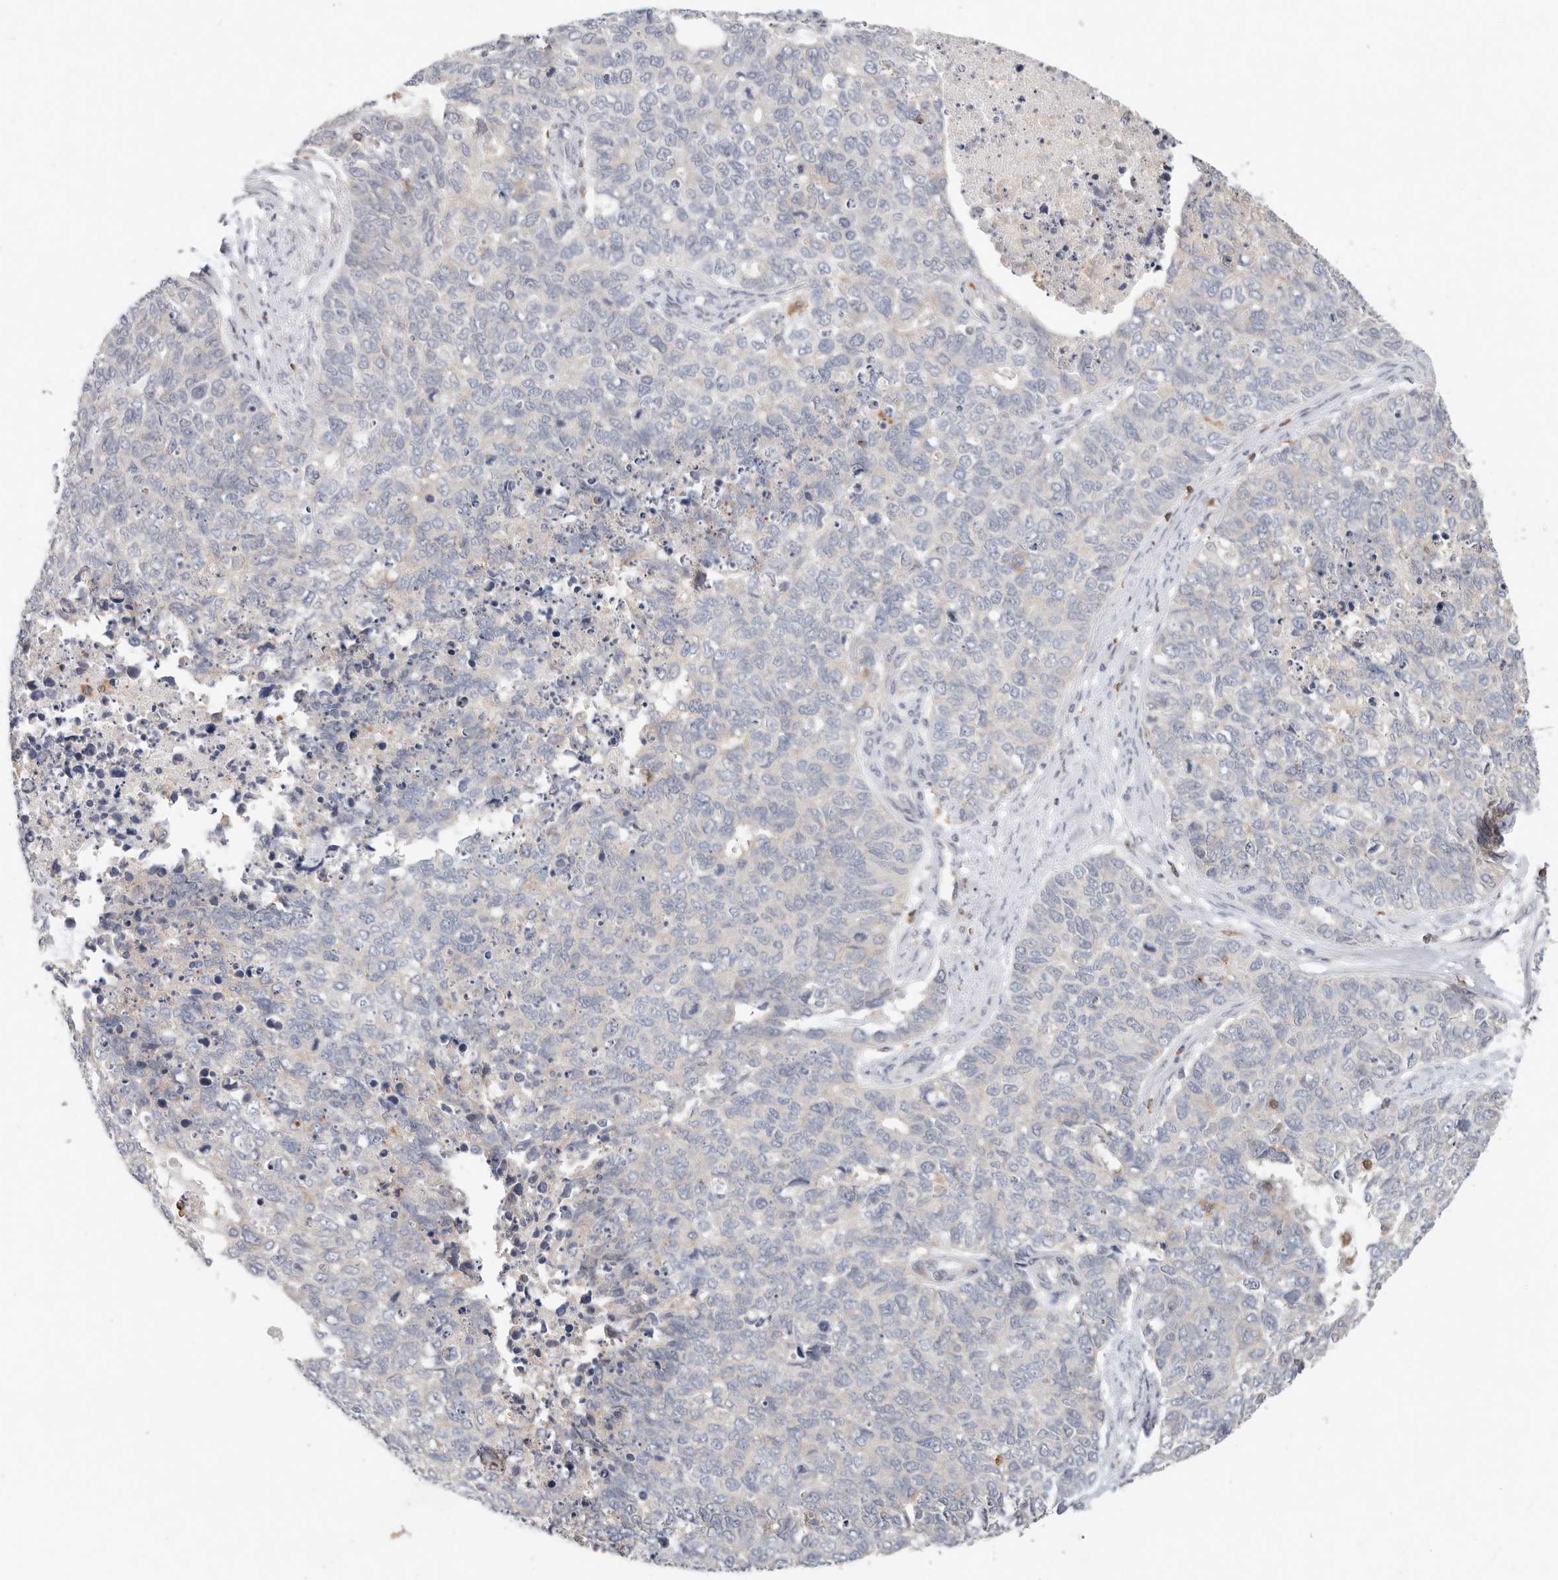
{"staining": {"intensity": "negative", "quantity": "none", "location": "none"}, "tissue": "cervical cancer", "cell_type": "Tumor cells", "image_type": "cancer", "snomed": [{"axis": "morphology", "description": "Squamous cell carcinoma, NOS"}, {"axis": "topography", "description": "Cervix"}], "caption": "High magnification brightfield microscopy of squamous cell carcinoma (cervical) stained with DAB (brown) and counterstained with hematoxylin (blue): tumor cells show no significant expression. The staining was performed using DAB (3,3'-diaminobenzidine) to visualize the protein expression in brown, while the nuclei were stained in blue with hematoxylin (Magnification: 20x).", "gene": "TMEM63B", "patient": {"sex": "female", "age": 63}}